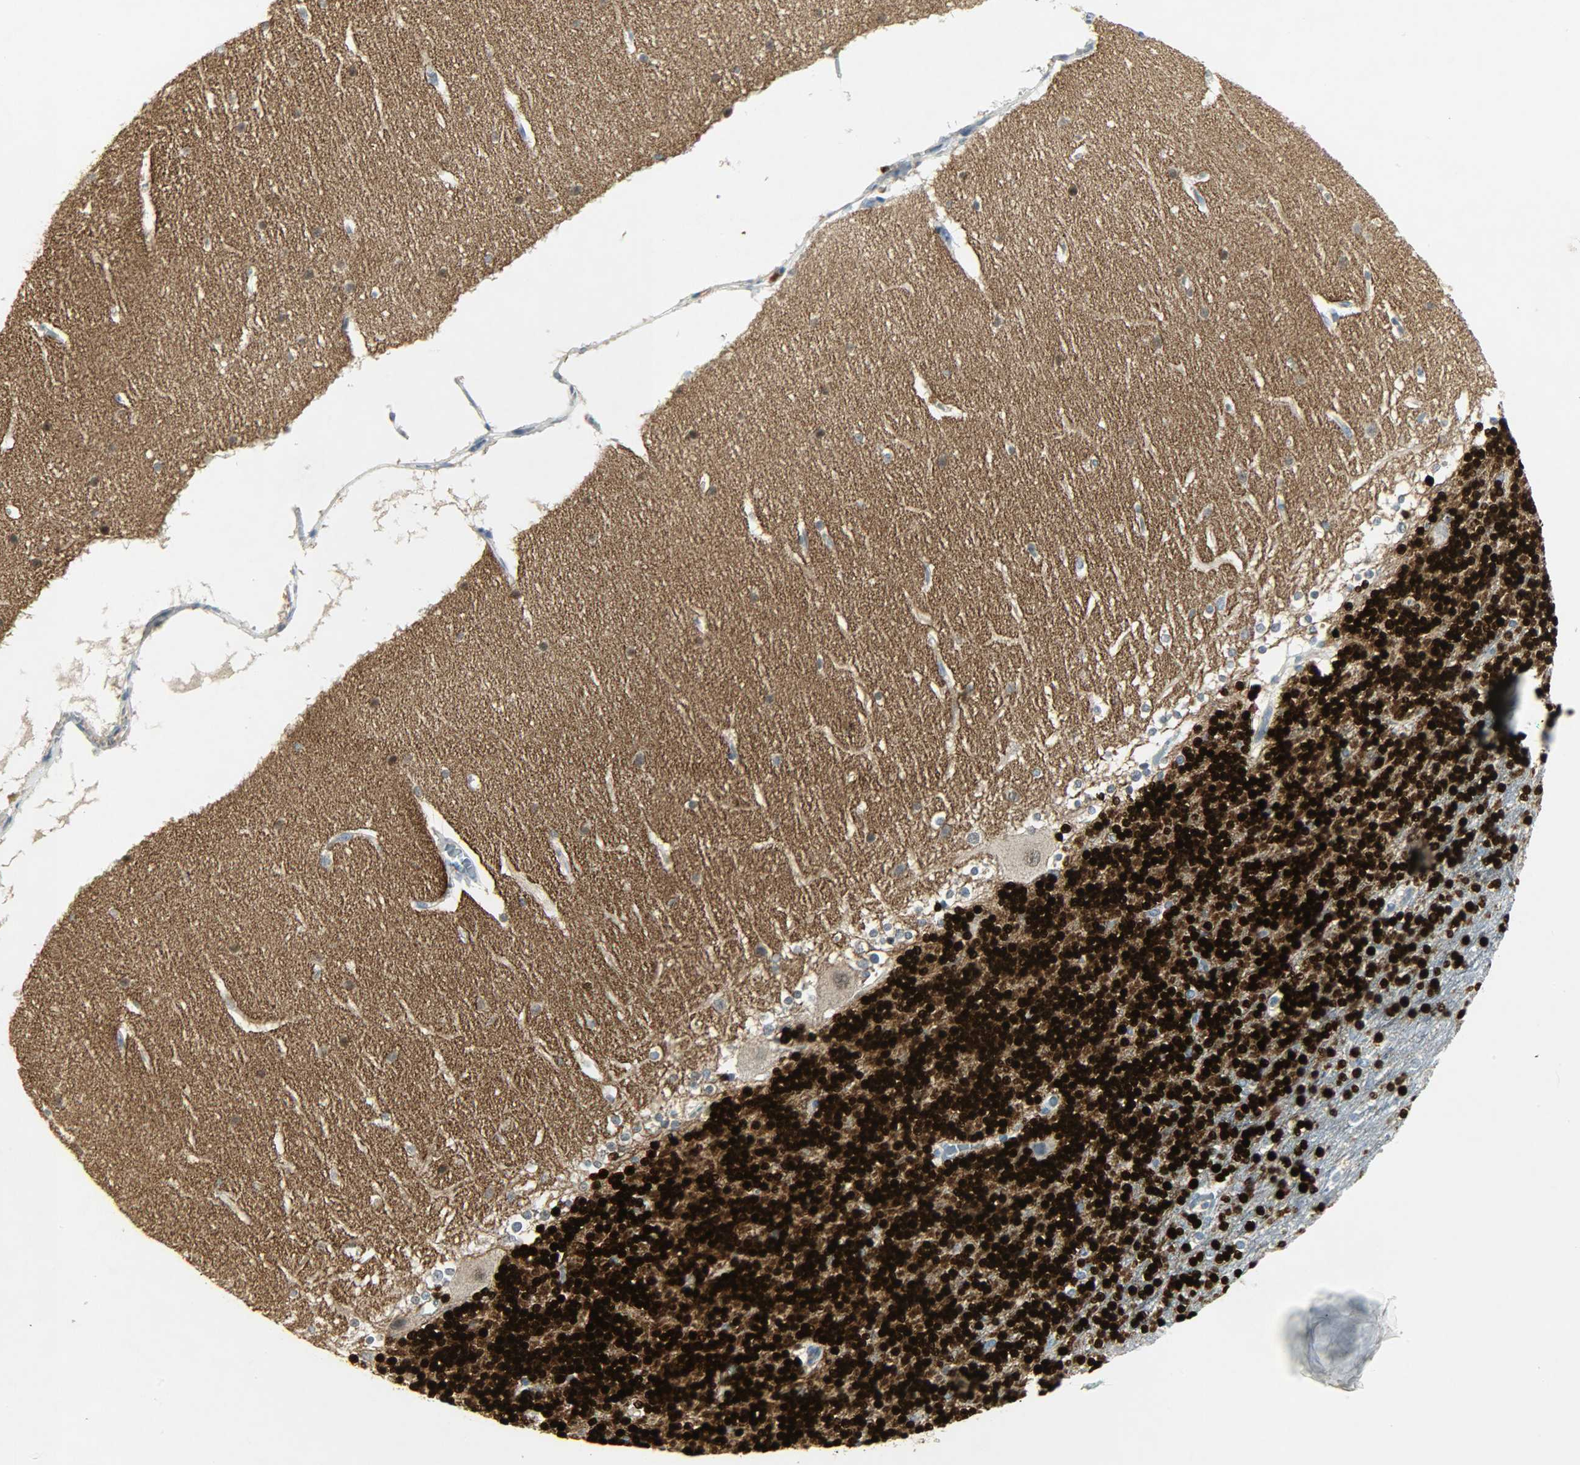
{"staining": {"intensity": "strong", "quantity": ">75%", "location": "cytoplasmic/membranous,nuclear"}, "tissue": "cerebellum", "cell_type": "Cells in granular layer", "image_type": "normal", "snomed": [{"axis": "morphology", "description": "Normal tissue, NOS"}, {"axis": "topography", "description": "Cerebellum"}], "caption": "Brown immunohistochemical staining in normal human cerebellum displays strong cytoplasmic/membranous,nuclear expression in approximately >75% of cells in granular layer. The protein is shown in brown color, while the nuclei are stained blue.", "gene": "CAMK4", "patient": {"sex": "female", "age": 19}}